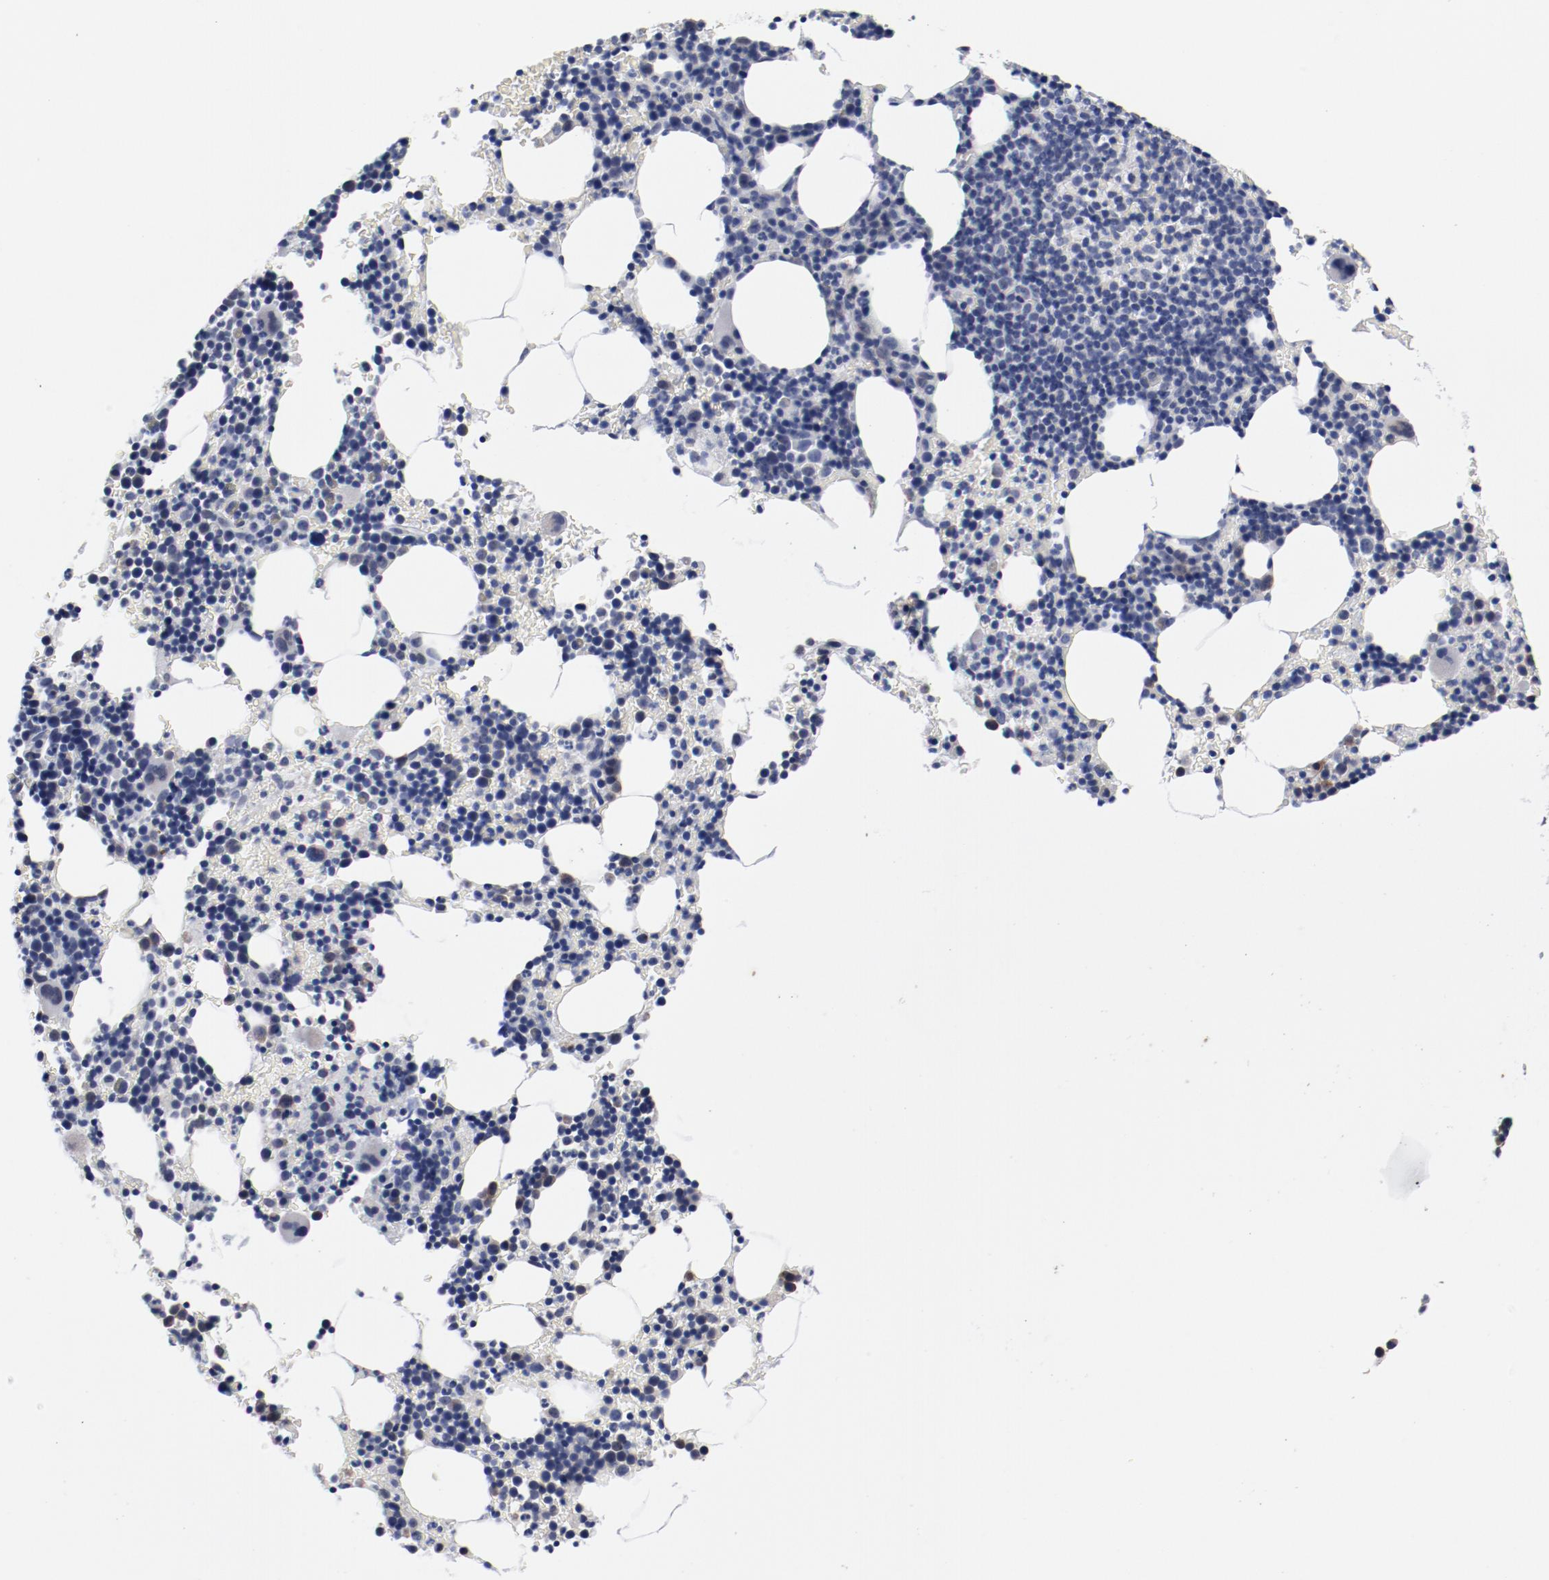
{"staining": {"intensity": "negative", "quantity": "none", "location": "none"}, "tissue": "bone marrow", "cell_type": "Hematopoietic cells", "image_type": "normal", "snomed": [{"axis": "morphology", "description": "Normal tissue, NOS"}, {"axis": "topography", "description": "Bone marrow"}], "caption": "DAB (3,3'-diaminobenzidine) immunohistochemical staining of unremarkable human bone marrow exhibits no significant staining in hematopoietic cells. (Immunohistochemistry, brightfield microscopy, high magnification).", "gene": "GPR143", "patient": {"sex": "female", "age": 78}}